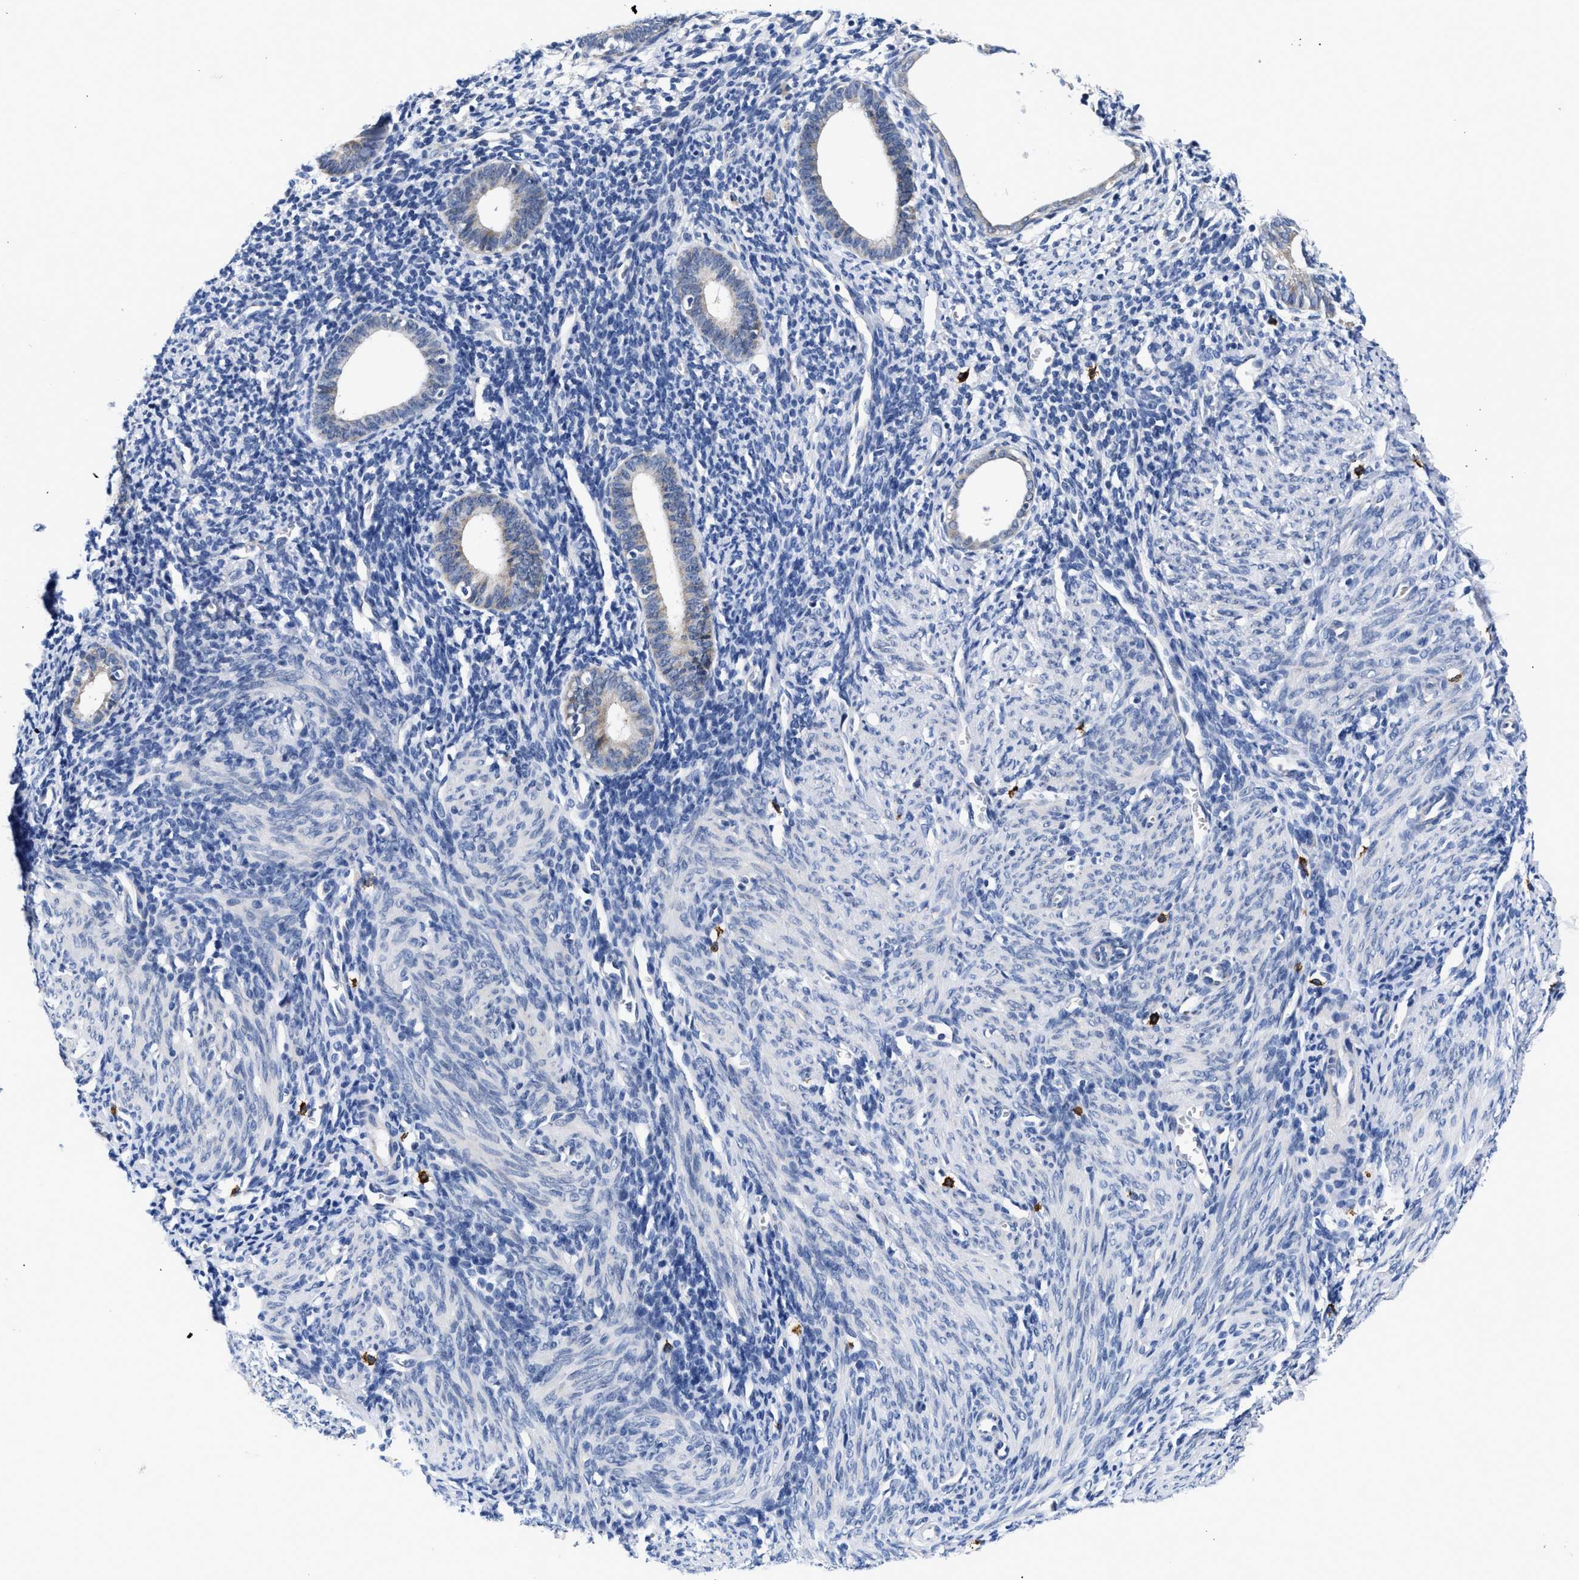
{"staining": {"intensity": "negative", "quantity": "none", "location": "none"}, "tissue": "endometrium", "cell_type": "Cells in endometrial stroma", "image_type": "normal", "snomed": [{"axis": "morphology", "description": "Normal tissue, NOS"}, {"axis": "morphology", "description": "Adenocarcinoma, NOS"}, {"axis": "topography", "description": "Endometrium"}], "caption": "The immunohistochemistry (IHC) micrograph has no significant expression in cells in endometrial stroma of endometrium.", "gene": "RINT1", "patient": {"sex": "female", "age": 57}}